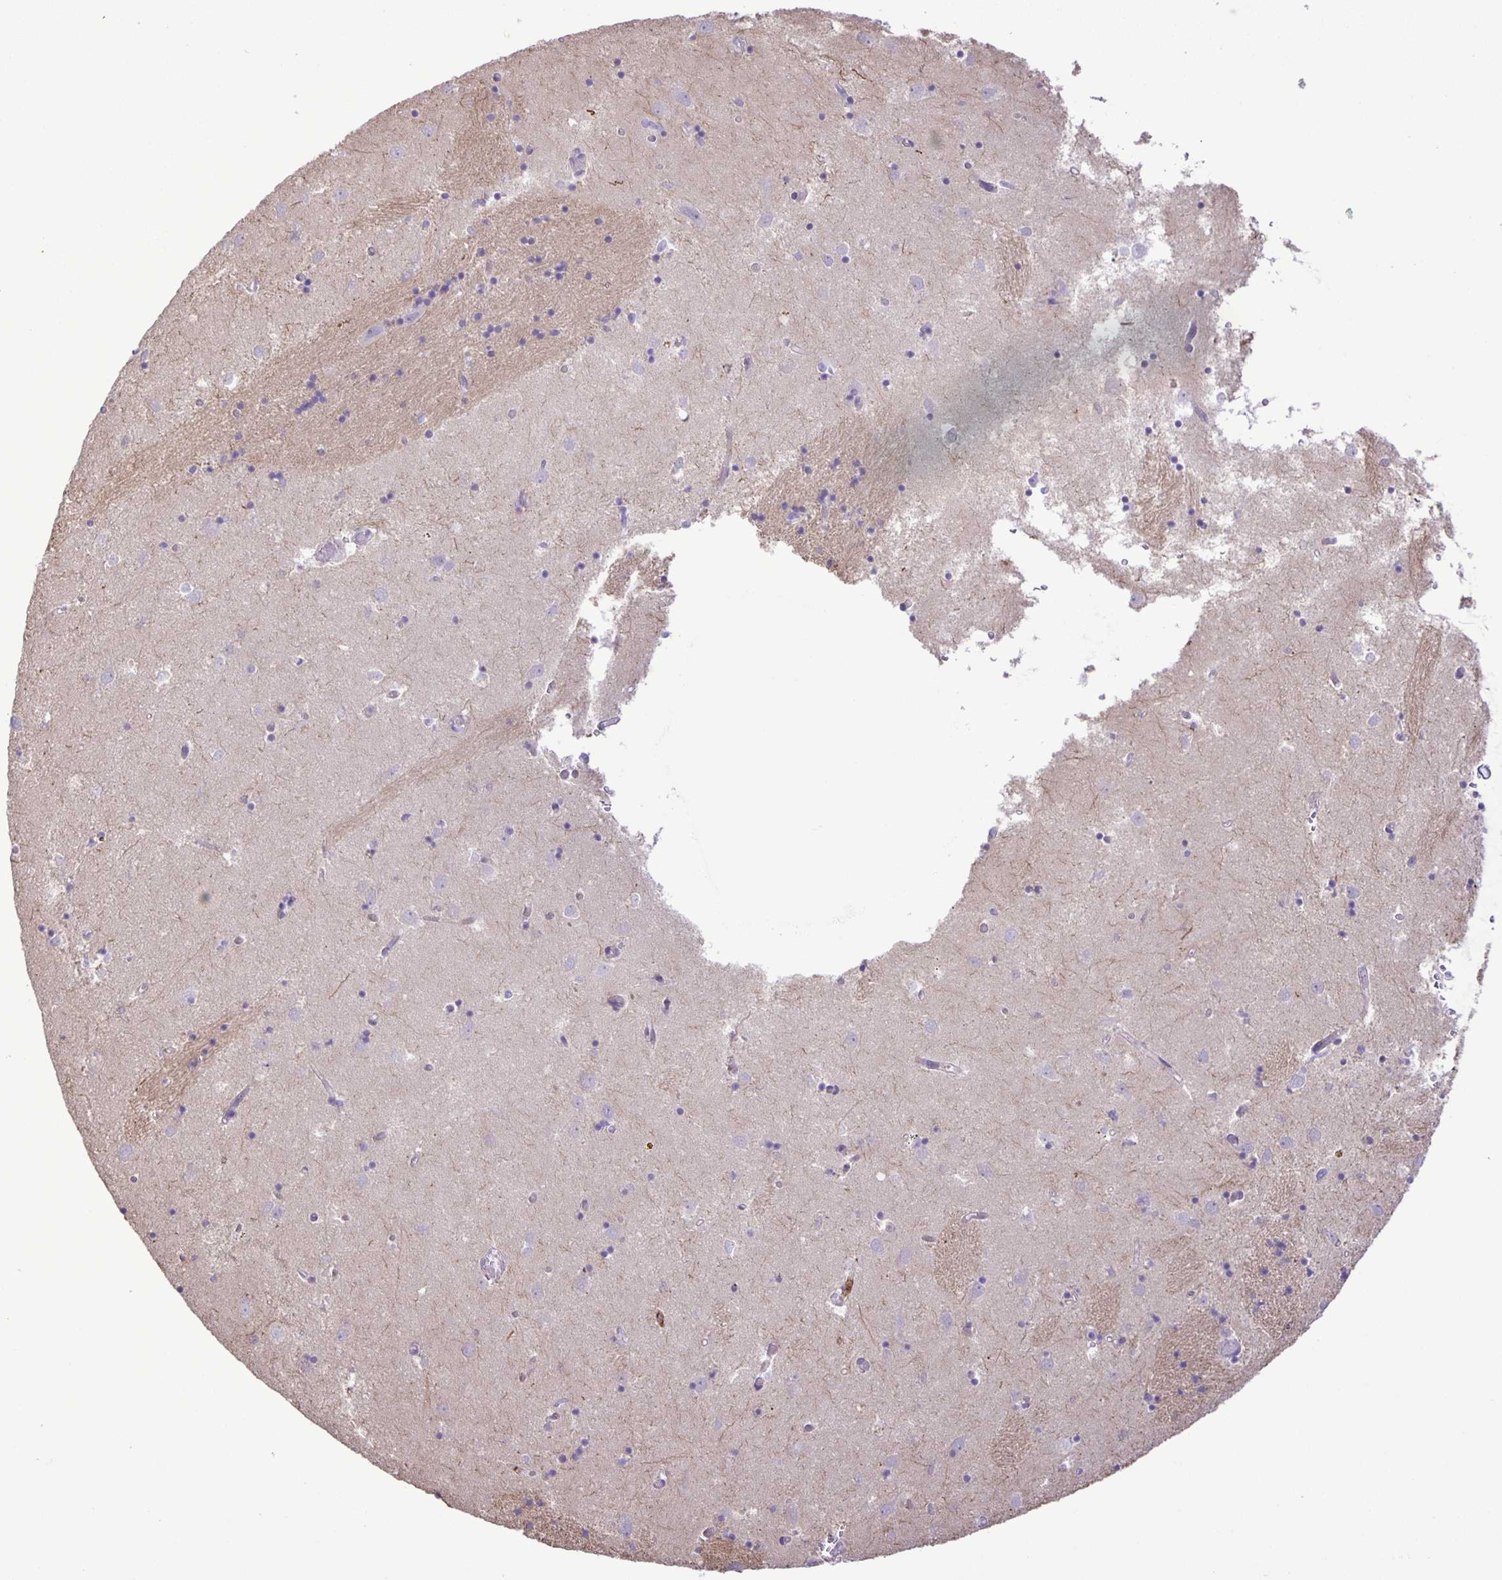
{"staining": {"intensity": "negative", "quantity": "none", "location": "none"}, "tissue": "caudate", "cell_type": "Glial cells", "image_type": "normal", "snomed": [{"axis": "morphology", "description": "Normal tissue, NOS"}, {"axis": "topography", "description": "Lateral ventricle wall"}], "caption": "This is an immunohistochemistry micrograph of benign caudate. There is no positivity in glial cells.", "gene": "ADCK1", "patient": {"sex": "male", "age": 70}}